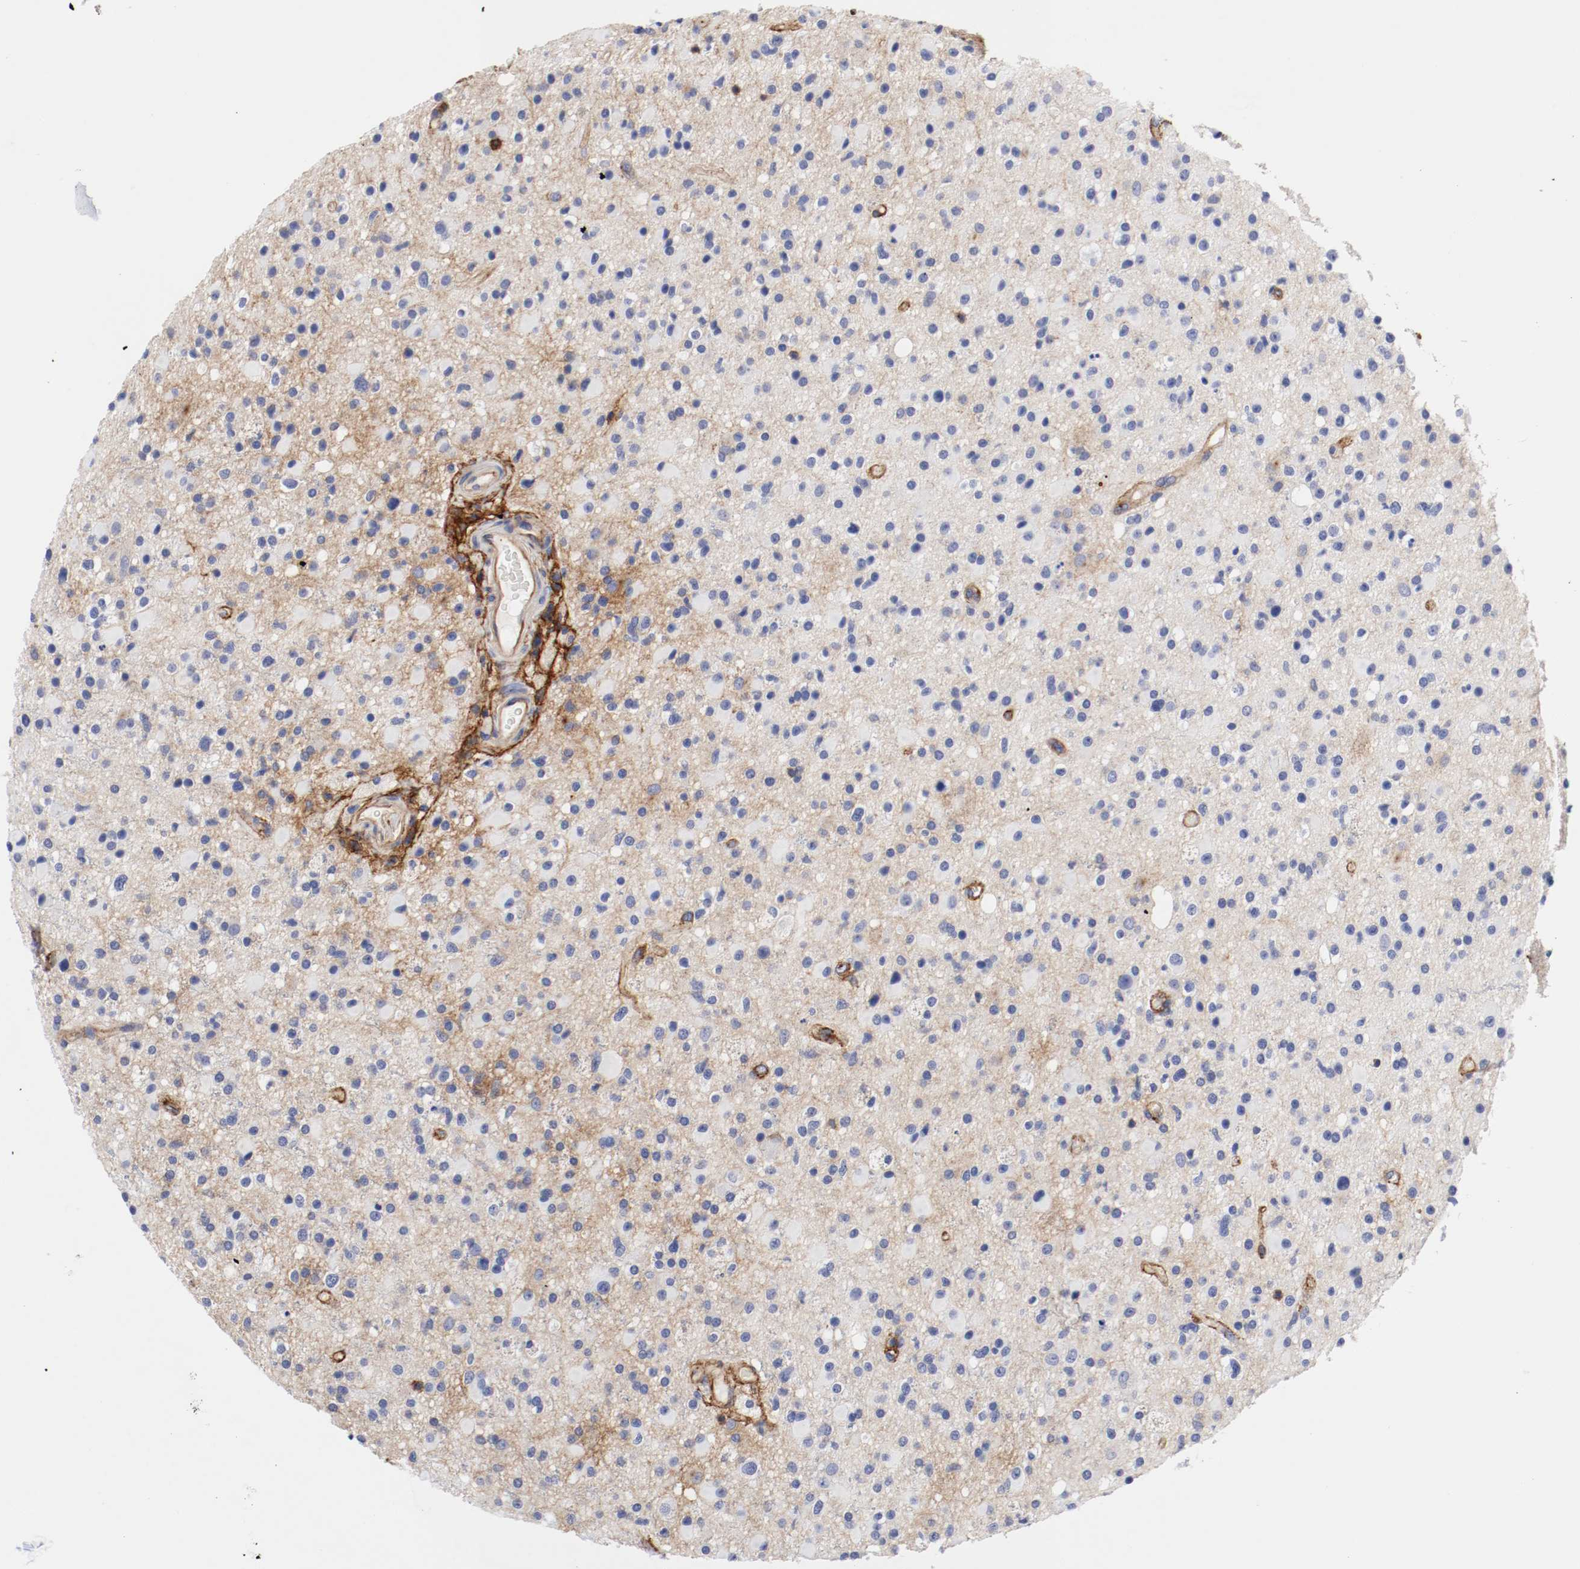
{"staining": {"intensity": "weak", "quantity": "<25%", "location": "cytoplasmic/membranous"}, "tissue": "glioma", "cell_type": "Tumor cells", "image_type": "cancer", "snomed": [{"axis": "morphology", "description": "Glioma, malignant, High grade"}, {"axis": "topography", "description": "Brain"}], "caption": "IHC micrograph of neoplastic tissue: human glioma stained with DAB (3,3'-diaminobenzidine) displays no significant protein staining in tumor cells.", "gene": "IFITM1", "patient": {"sex": "male", "age": 33}}